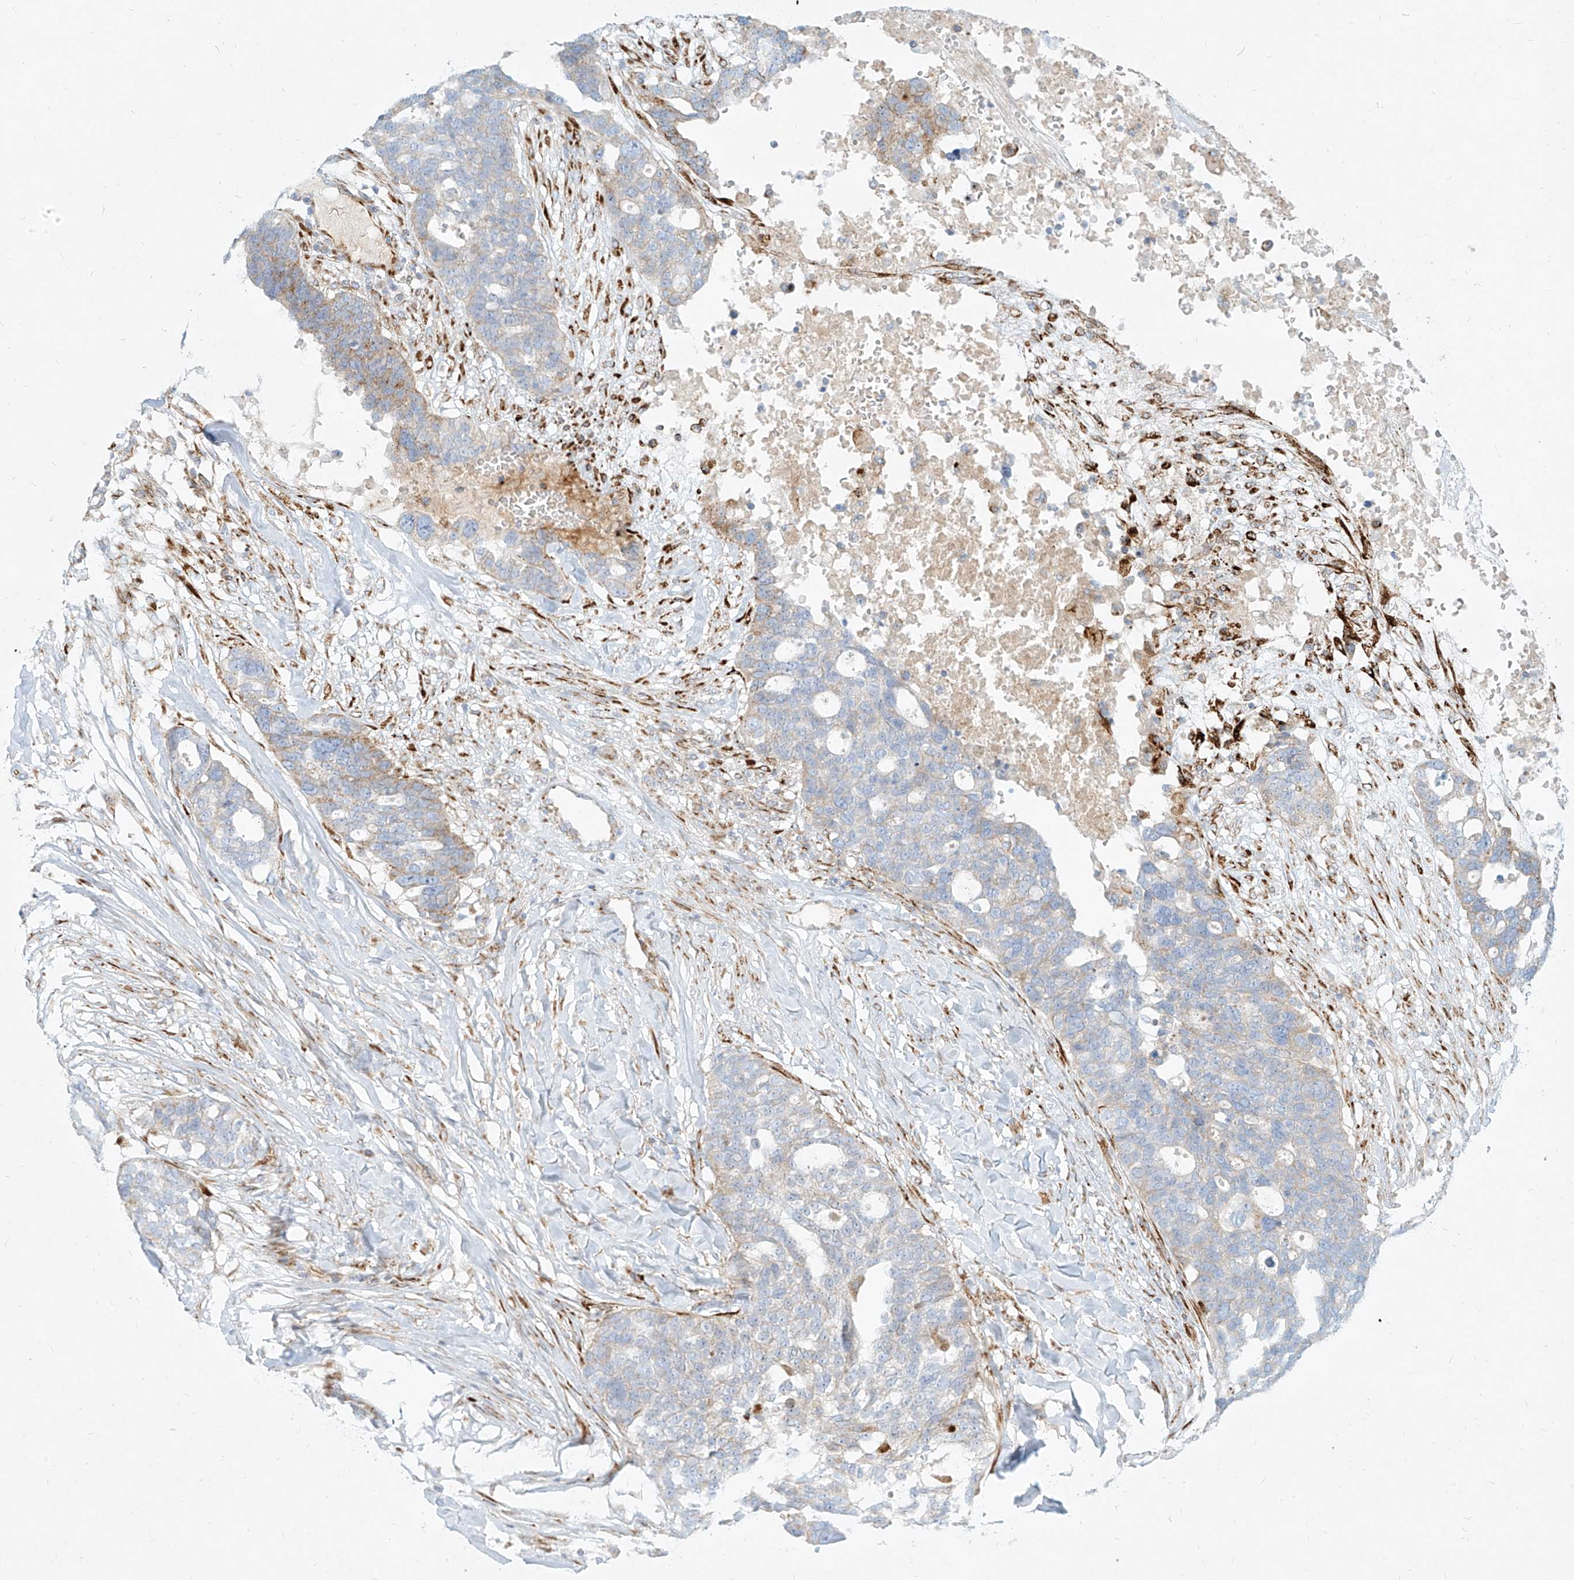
{"staining": {"intensity": "weak", "quantity": "25%-75%", "location": "cytoplasmic/membranous"}, "tissue": "ovarian cancer", "cell_type": "Tumor cells", "image_type": "cancer", "snomed": [{"axis": "morphology", "description": "Cystadenocarcinoma, serous, NOS"}, {"axis": "topography", "description": "Ovary"}], "caption": "Weak cytoplasmic/membranous positivity is present in approximately 25%-75% of tumor cells in ovarian cancer.", "gene": "MTX2", "patient": {"sex": "female", "age": 59}}